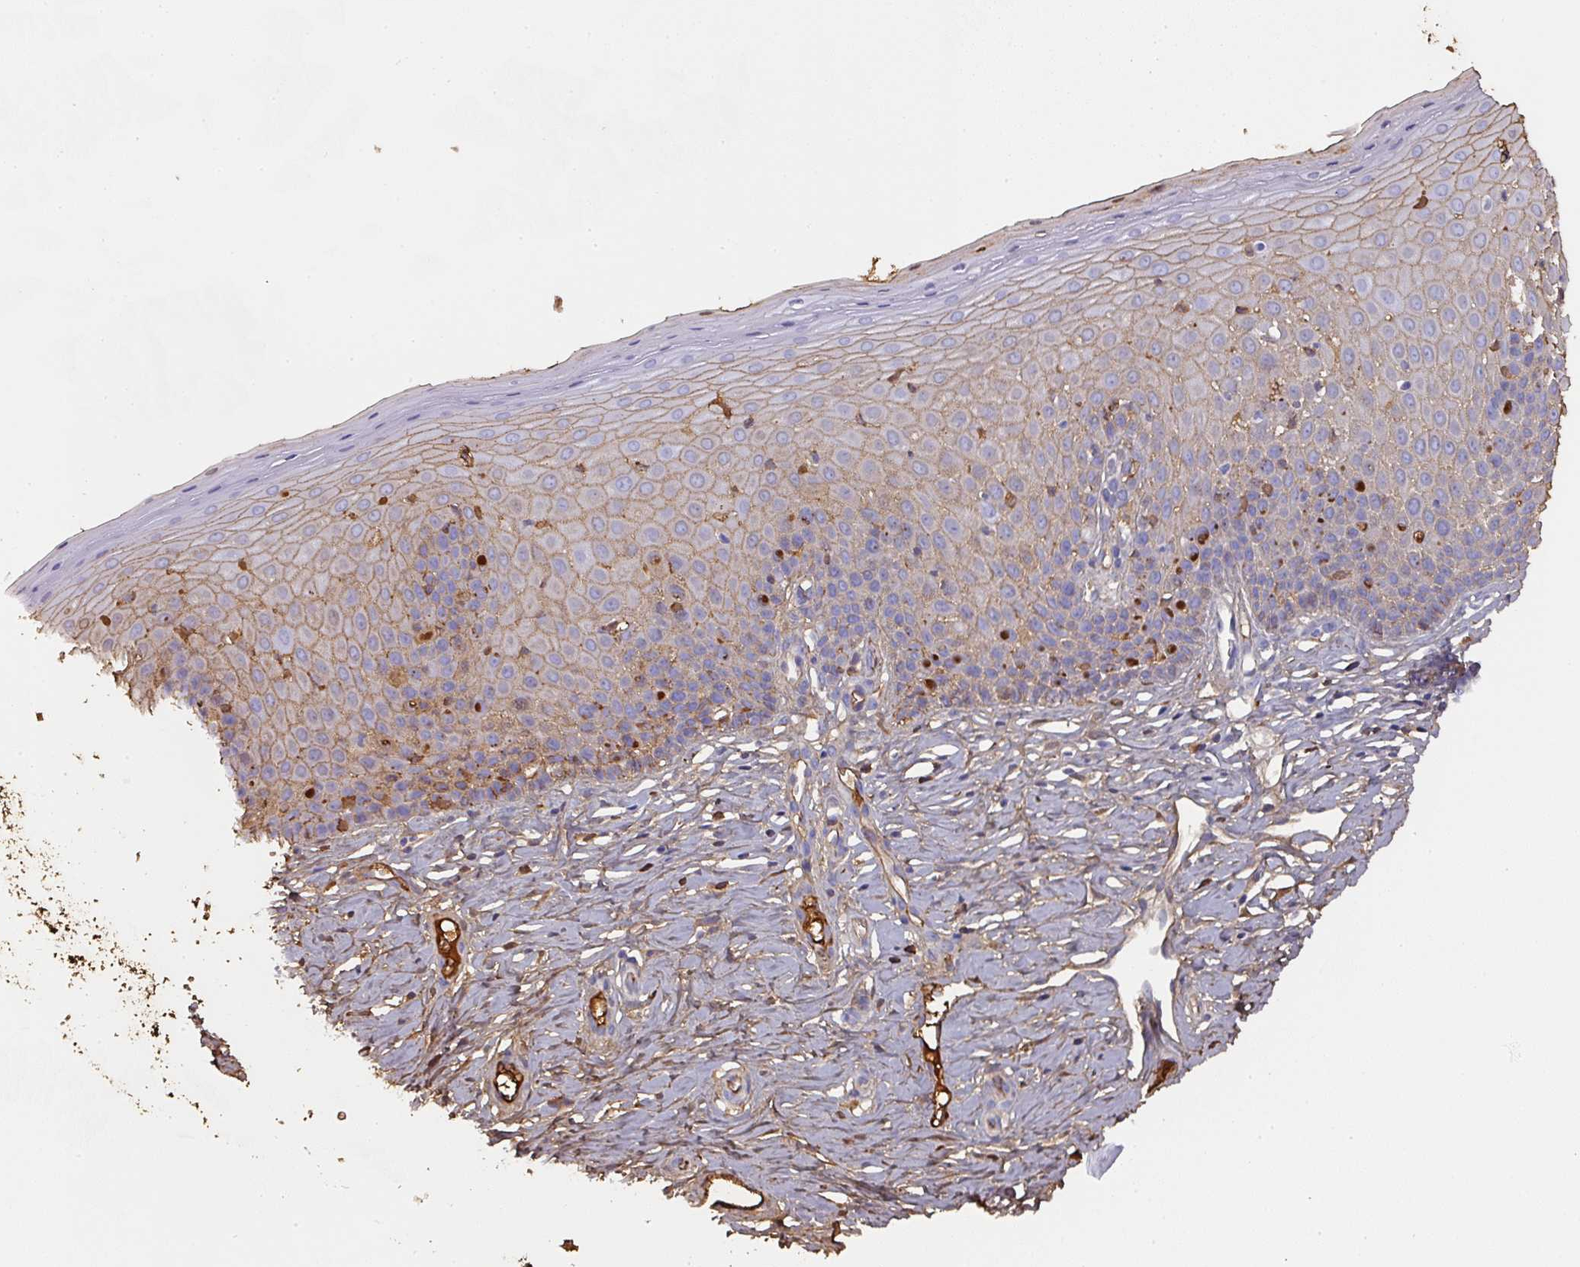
{"staining": {"intensity": "moderate", "quantity": ">75%", "location": "cytoplasmic/membranous"}, "tissue": "cervix", "cell_type": "Glandular cells", "image_type": "normal", "snomed": [{"axis": "morphology", "description": "Normal tissue, NOS"}, {"axis": "topography", "description": "Cervix"}], "caption": "Approximately >75% of glandular cells in benign cervix display moderate cytoplasmic/membranous protein staining as visualized by brown immunohistochemical staining.", "gene": "ALB", "patient": {"sex": "female", "age": 36}}